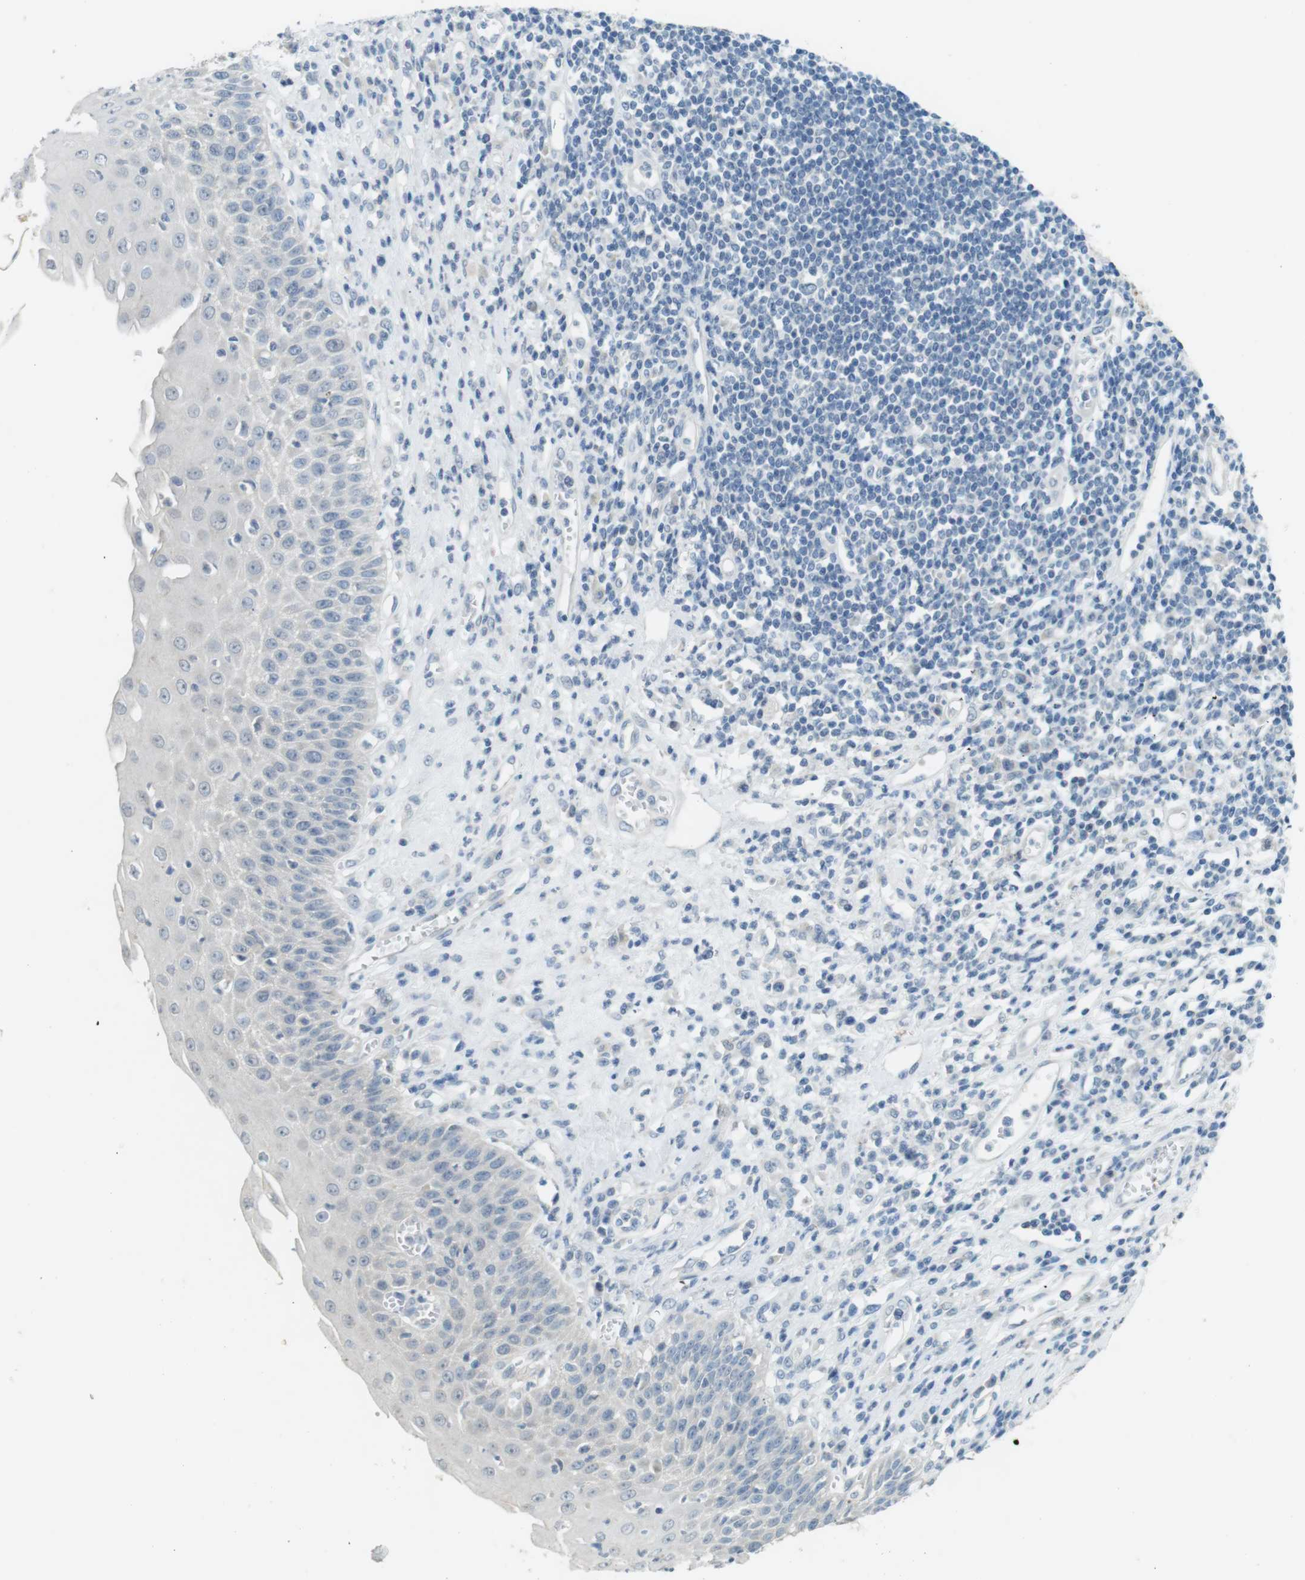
{"staining": {"intensity": "negative", "quantity": "none", "location": "none"}, "tissue": "esophagus", "cell_type": "Squamous epithelial cells", "image_type": "normal", "snomed": [{"axis": "morphology", "description": "Normal tissue, NOS"}, {"axis": "morphology", "description": "Squamous cell carcinoma, NOS"}, {"axis": "topography", "description": "Esophagus"}], "caption": "This is an IHC image of normal esophagus. There is no positivity in squamous epithelial cells.", "gene": "MUC5B", "patient": {"sex": "male", "age": 65}}